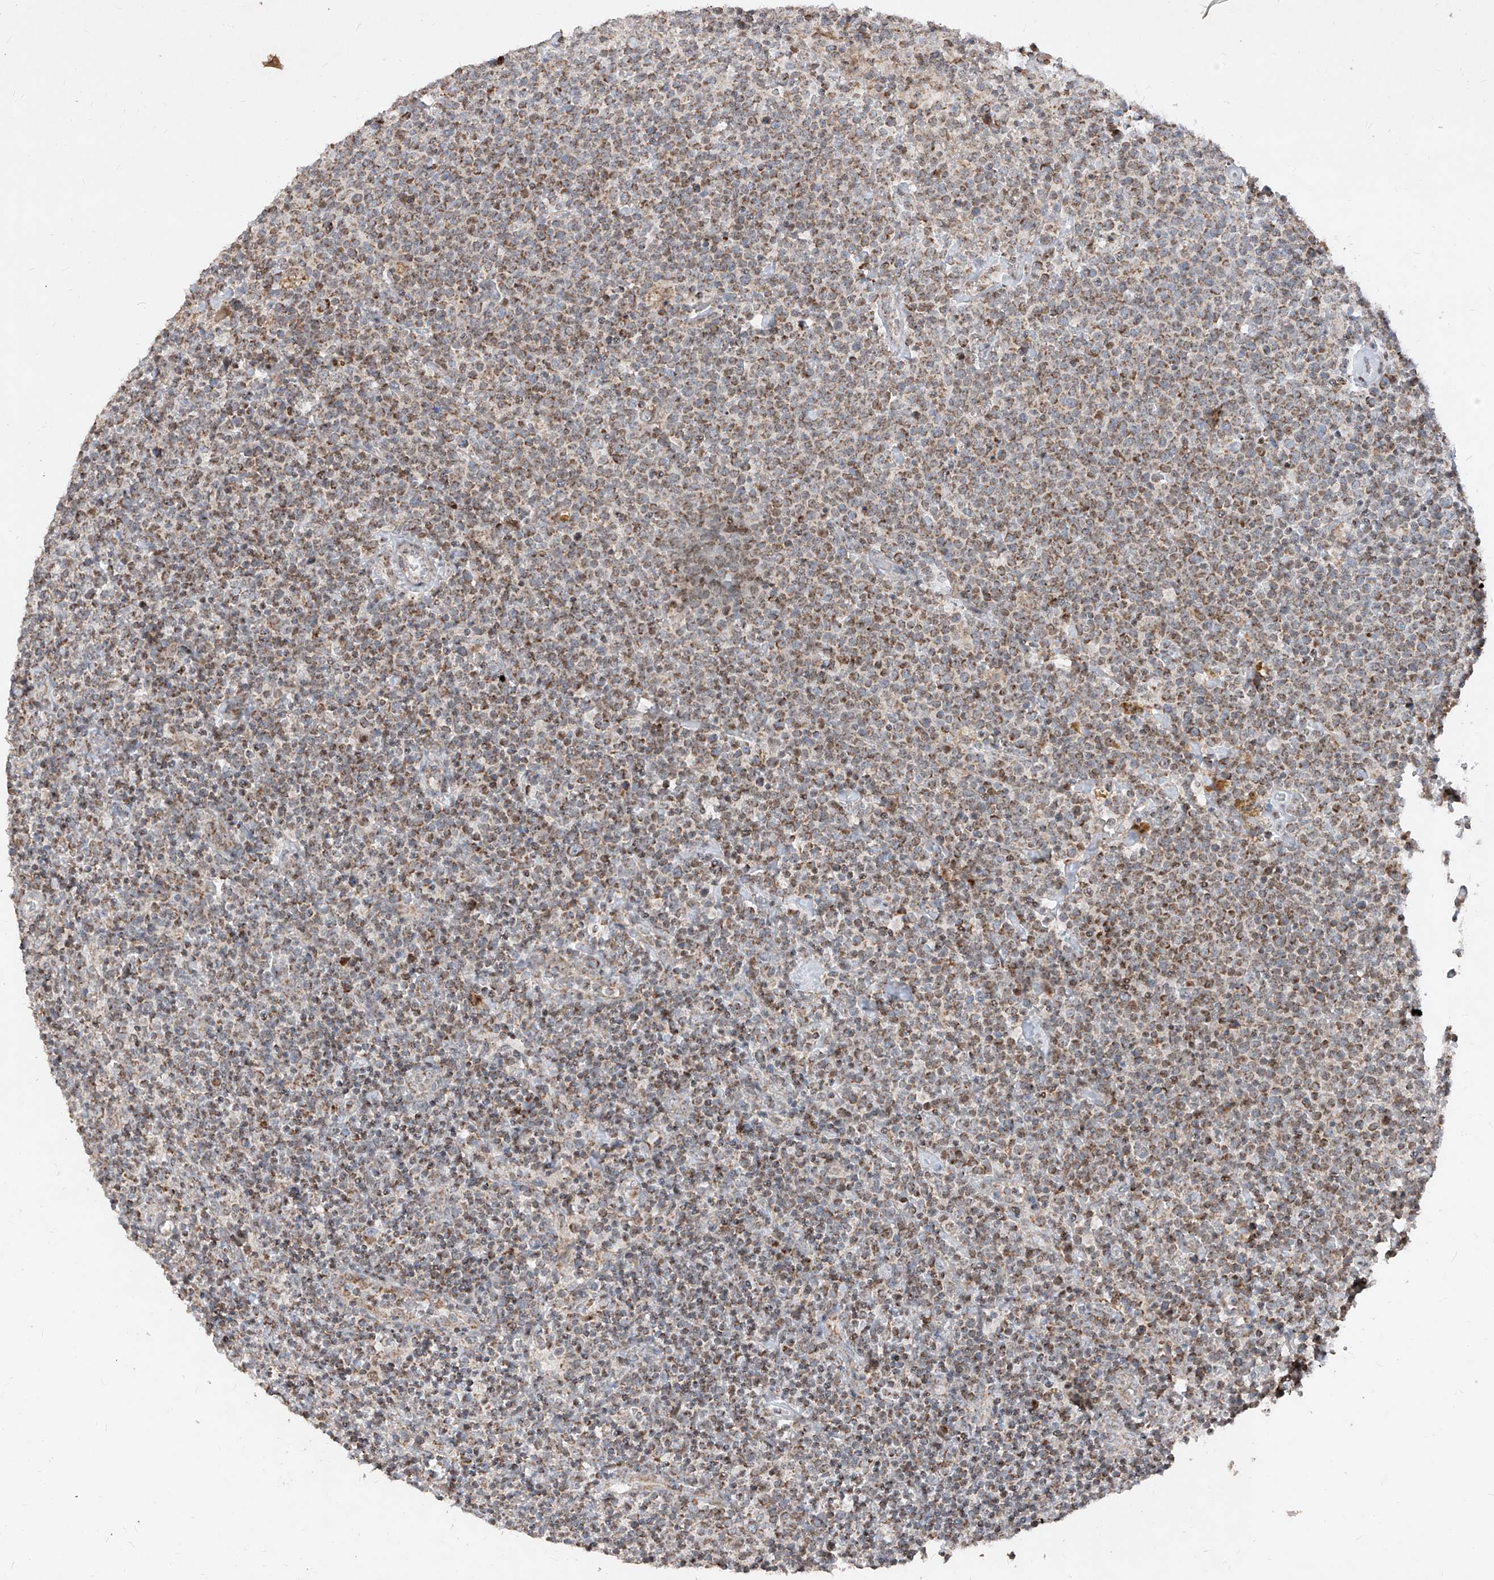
{"staining": {"intensity": "moderate", "quantity": "25%-75%", "location": "cytoplasmic/membranous"}, "tissue": "lymphoma", "cell_type": "Tumor cells", "image_type": "cancer", "snomed": [{"axis": "morphology", "description": "Malignant lymphoma, non-Hodgkin's type, High grade"}, {"axis": "topography", "description": "Lymph node"}], "caption": "A medium amount of moderate cytoplasmic/membranous expression is seen in approximately 25%-75% of tumor cells in lymphoma tissue. The staining was performed using DAB, with brown indicating positive protein expression. Nuclei are stained blue with hematoxylin.", "gene": "NDUFB3", "patient": {"sex": "male", "age": 61}}